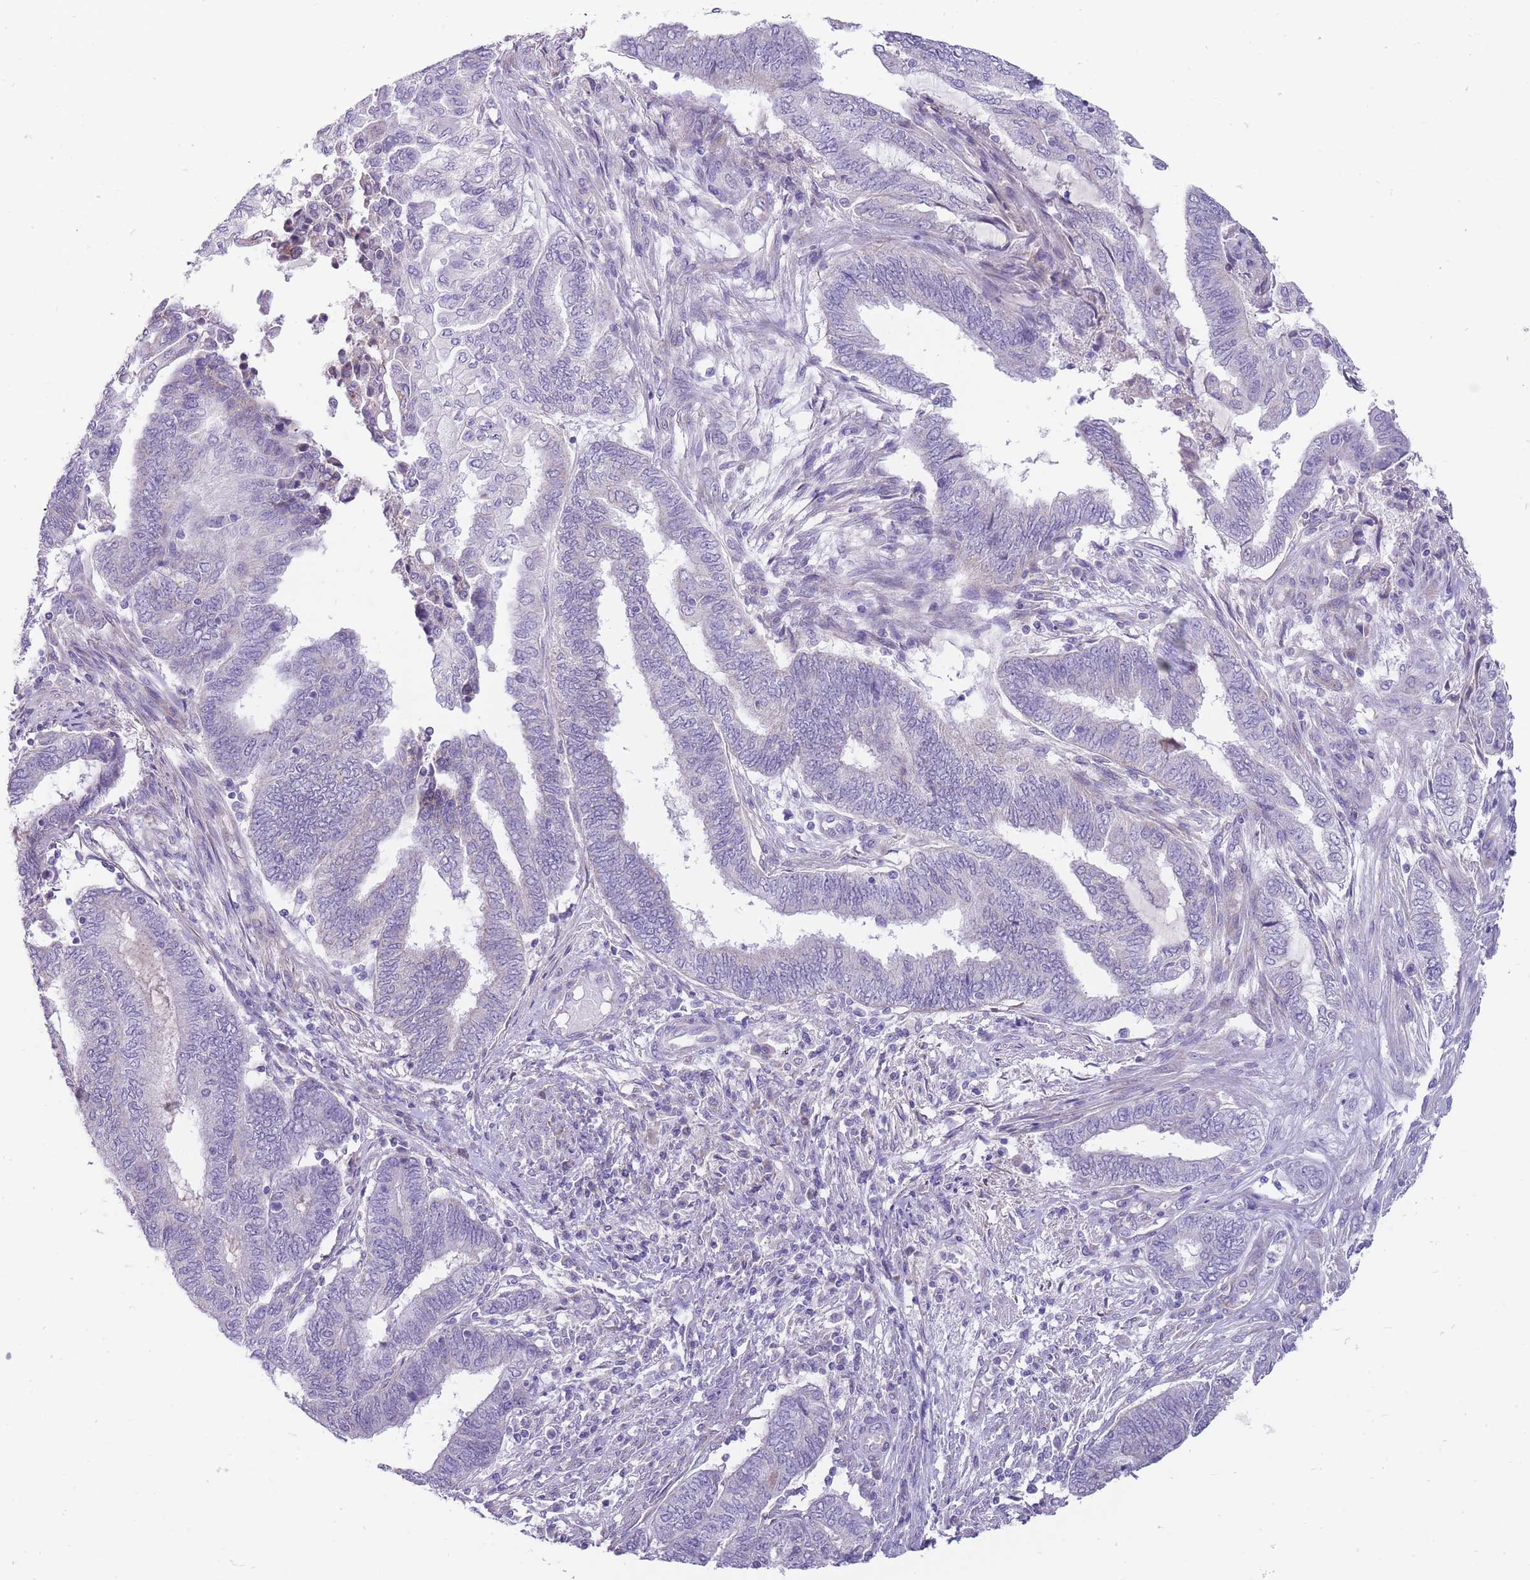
{"staining": {"intensity": "negative", "quantity": "none", "location": "none"}, "tissue": "endometrial cancer", "cell_type": "Tumor cells", "image_type": "cancer", "snomed": [{"axis": "morphology", "description": "Adenocarcinoma, NOS"}, {"axis": "topography", "description": "Uterus"}, {"axis": "topography", "description": "Endometrium"}], "caption": "Immunohistochemistry of human endometrial cancer (adenocarcinoma) shows no positivity in tumor cells.", "gene": "ERICH4", "patient": {"sex": "female", "age": 70}}